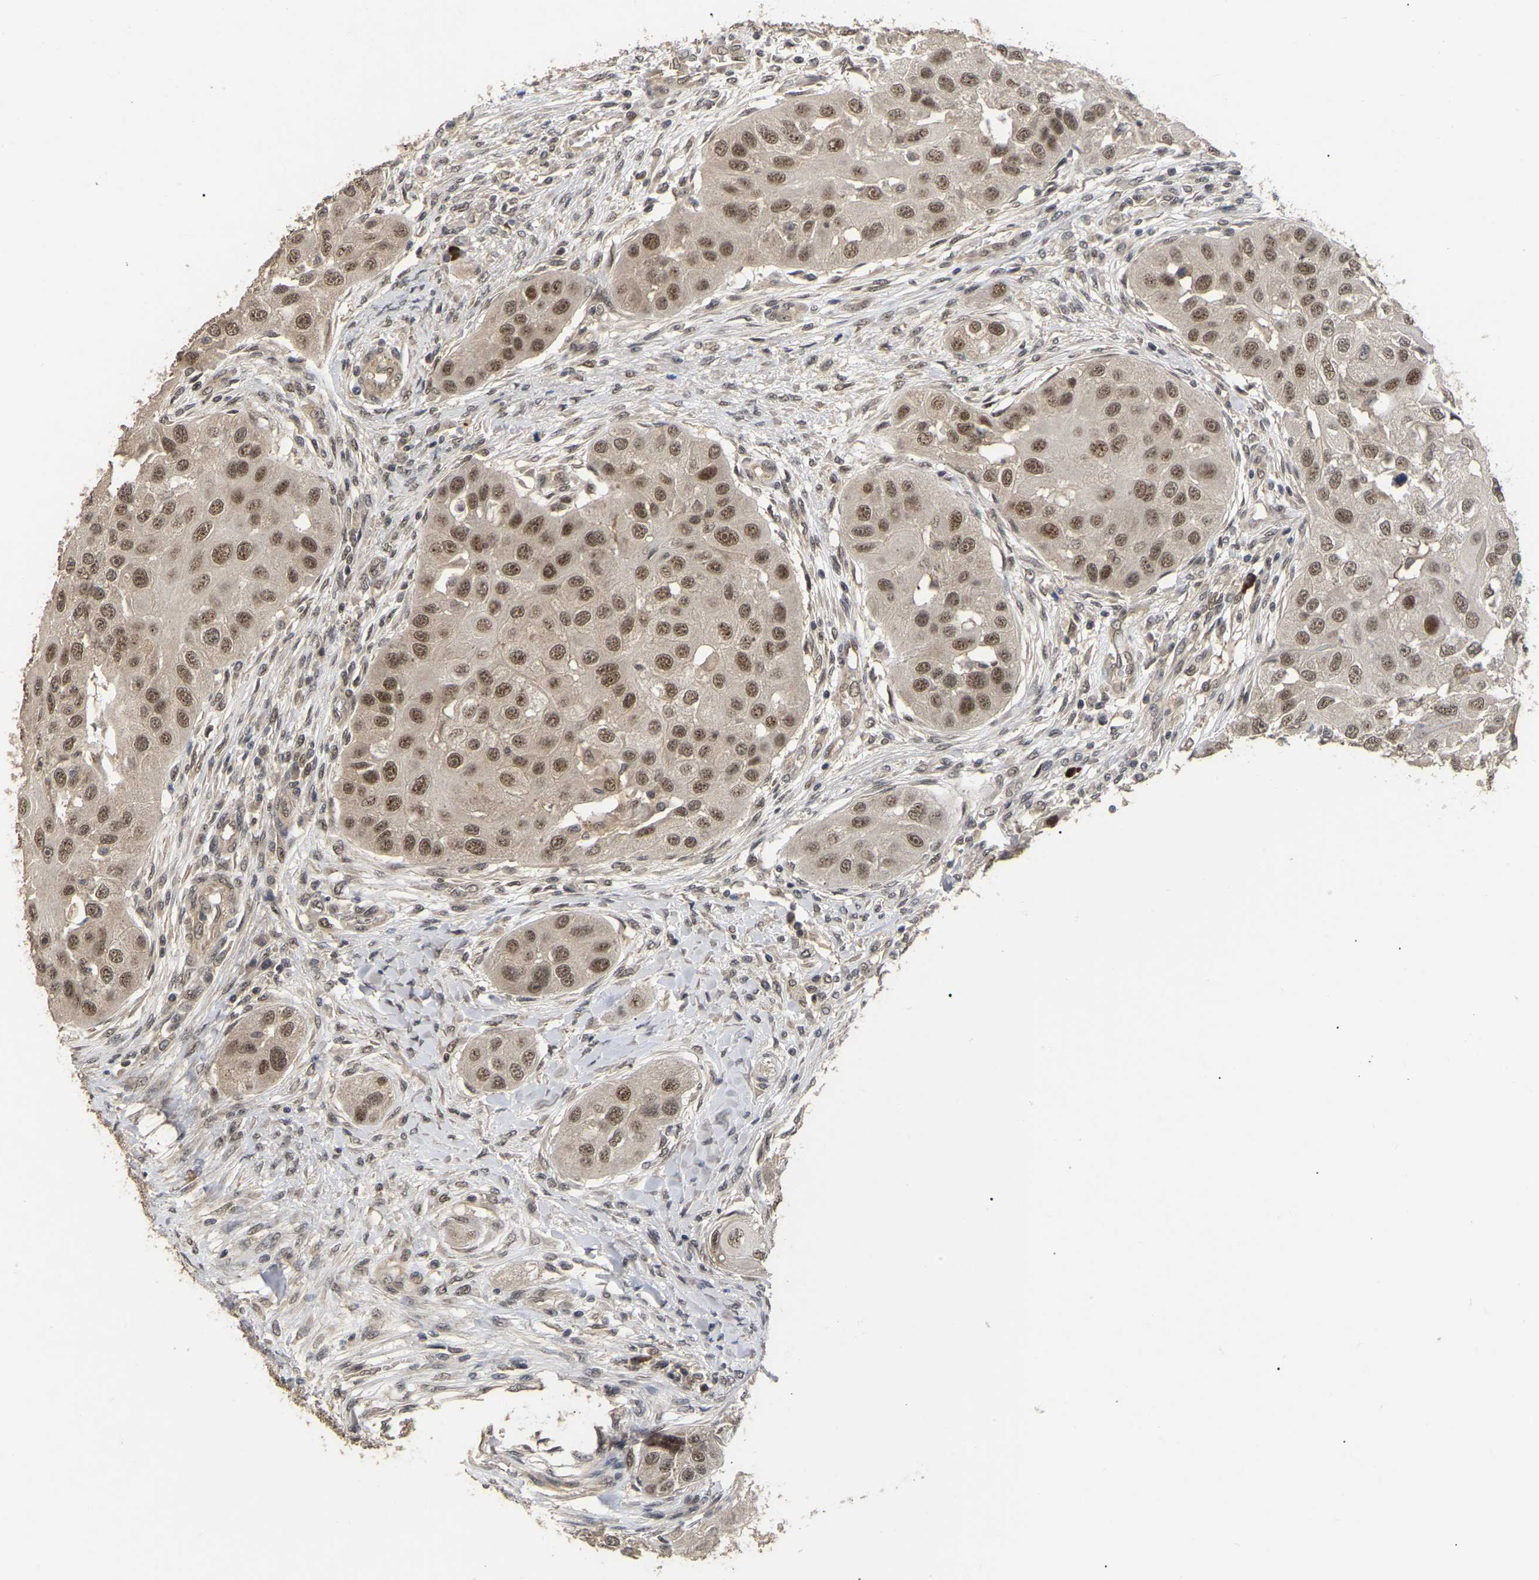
{"staining": {"intensity": "moderate", "quantity": ">75%", "location": "nuclear"}, "tissue": "head and neck cancer", "cell_type": "Tumor cells", "image_type": "cancer", "snomed": [{"axis": "morphology", "description": "Normal tissue, NOS"}, {"axis": "morphology", "description": "Squamous cell carcinoma, NOS"}, {"axis": "topography", "description": "Skeletal muscle"}, {"axis": "topography", "description": "Head-Neck"}], "caption": "Protein expression analysis of human head and neck cancer reveals moderate nuclear staining in approximately >75% of tumor cells.", "gene": "JAZF1", "patient": {"sex": "male", "age": 51}}